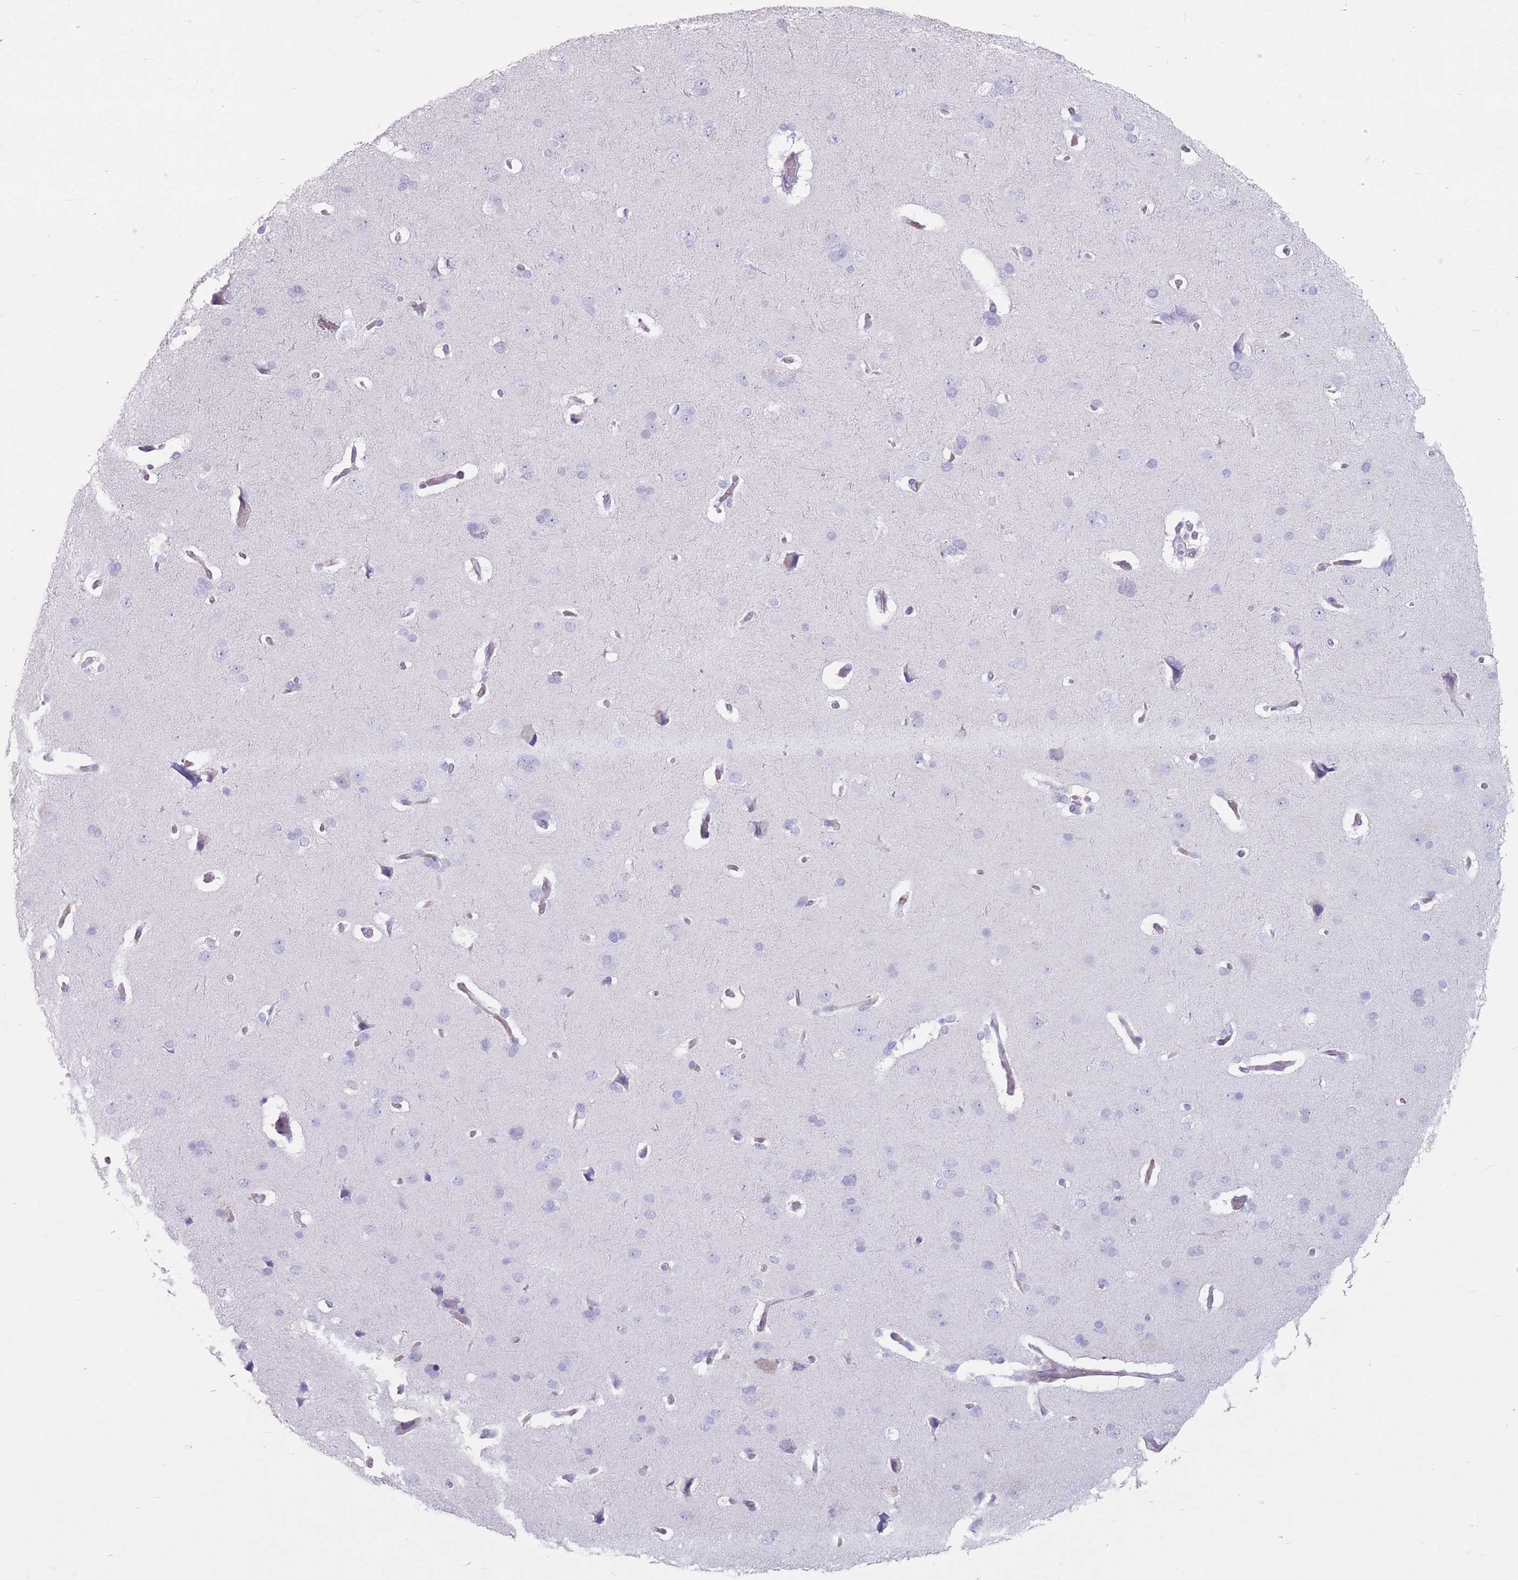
{"staining": {"intensity": "weak", "quantity": ">75%", "location": "cytoplasmic/membranous"}, "tissue": "cerebral cortex", "cell_type": "Endothelial cells", "image_type": "normal", "snomed": [{"axis": "morphology", "description": "Normal tissue, NOS"}, {"axis": "topography", "description": "Cerebral cortex"}], "caption": "A brown stain highlights weak cytoplasmic/membranous staining of a protein in endothelial cells of unremarkable human cerebral cortex. Nuclei are stained in blue.", "gene": "ST3GAL5", "patient": {"sex": "male", "age": 62}}